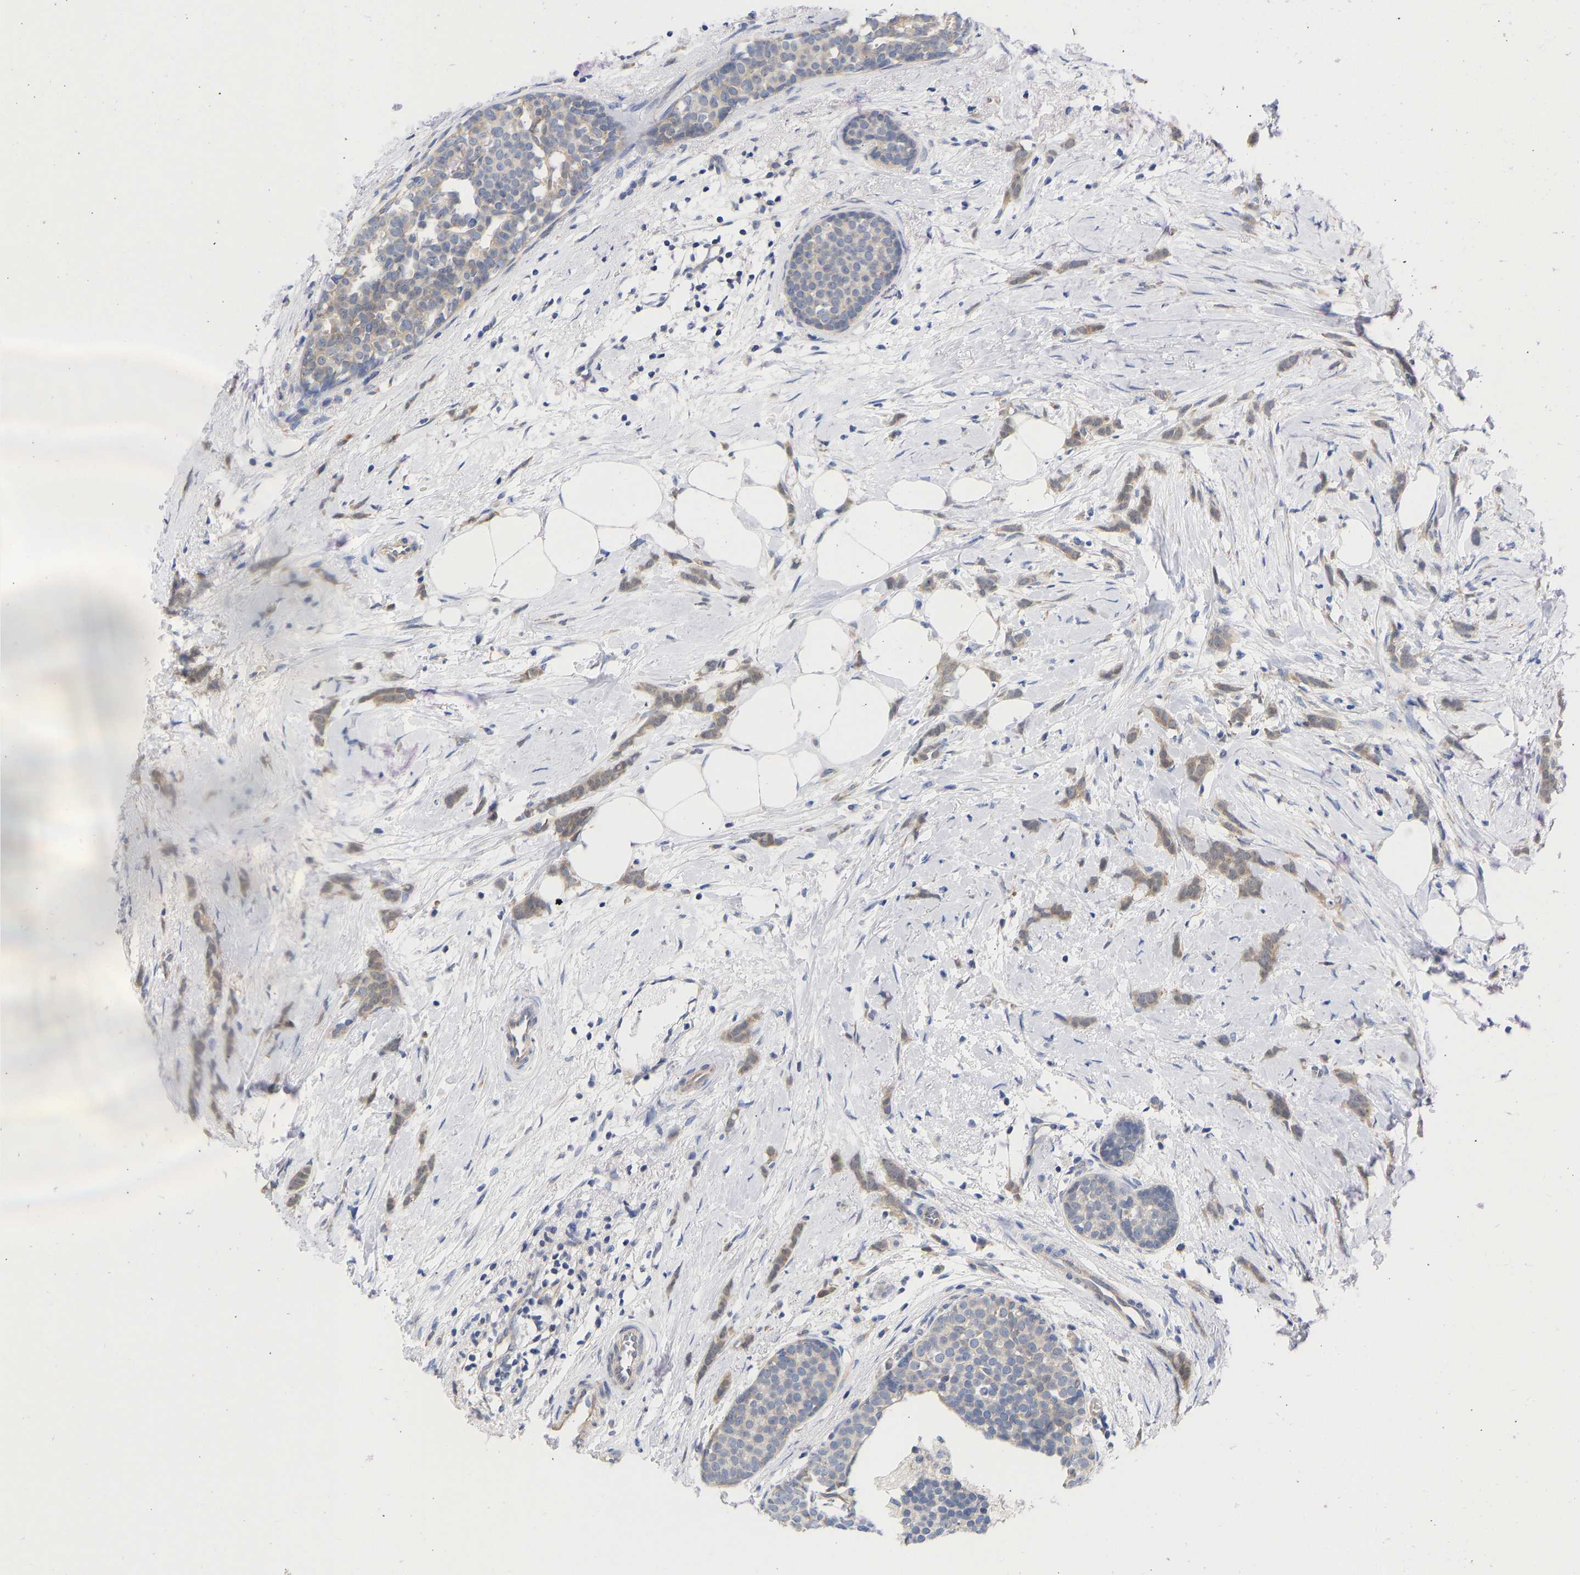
{"staining": {"intensity": "moderate", "quantity": ">75%", "location": "cytoplasmic/membranous"}, "tissue": "breast cancer", "cell_type": "Tumor cells", "image_type": "cancer", "snomed": [{"axis": "morphology", "description": "Lobular carcinoma, in situ"}, {"axis": "morphology", "description": "Lobular carcinoma"}, {"axis": "topography", "description": "Breast"}], "caption": "Immunohistochemical staining of breast lobular carcinoma displays medium levels of moderate cytoplasmic/membranous protein expression in about >75% of tumor cells.", "gene": "MAP2K3", "patient": {"sex": "female", "age": 41}}